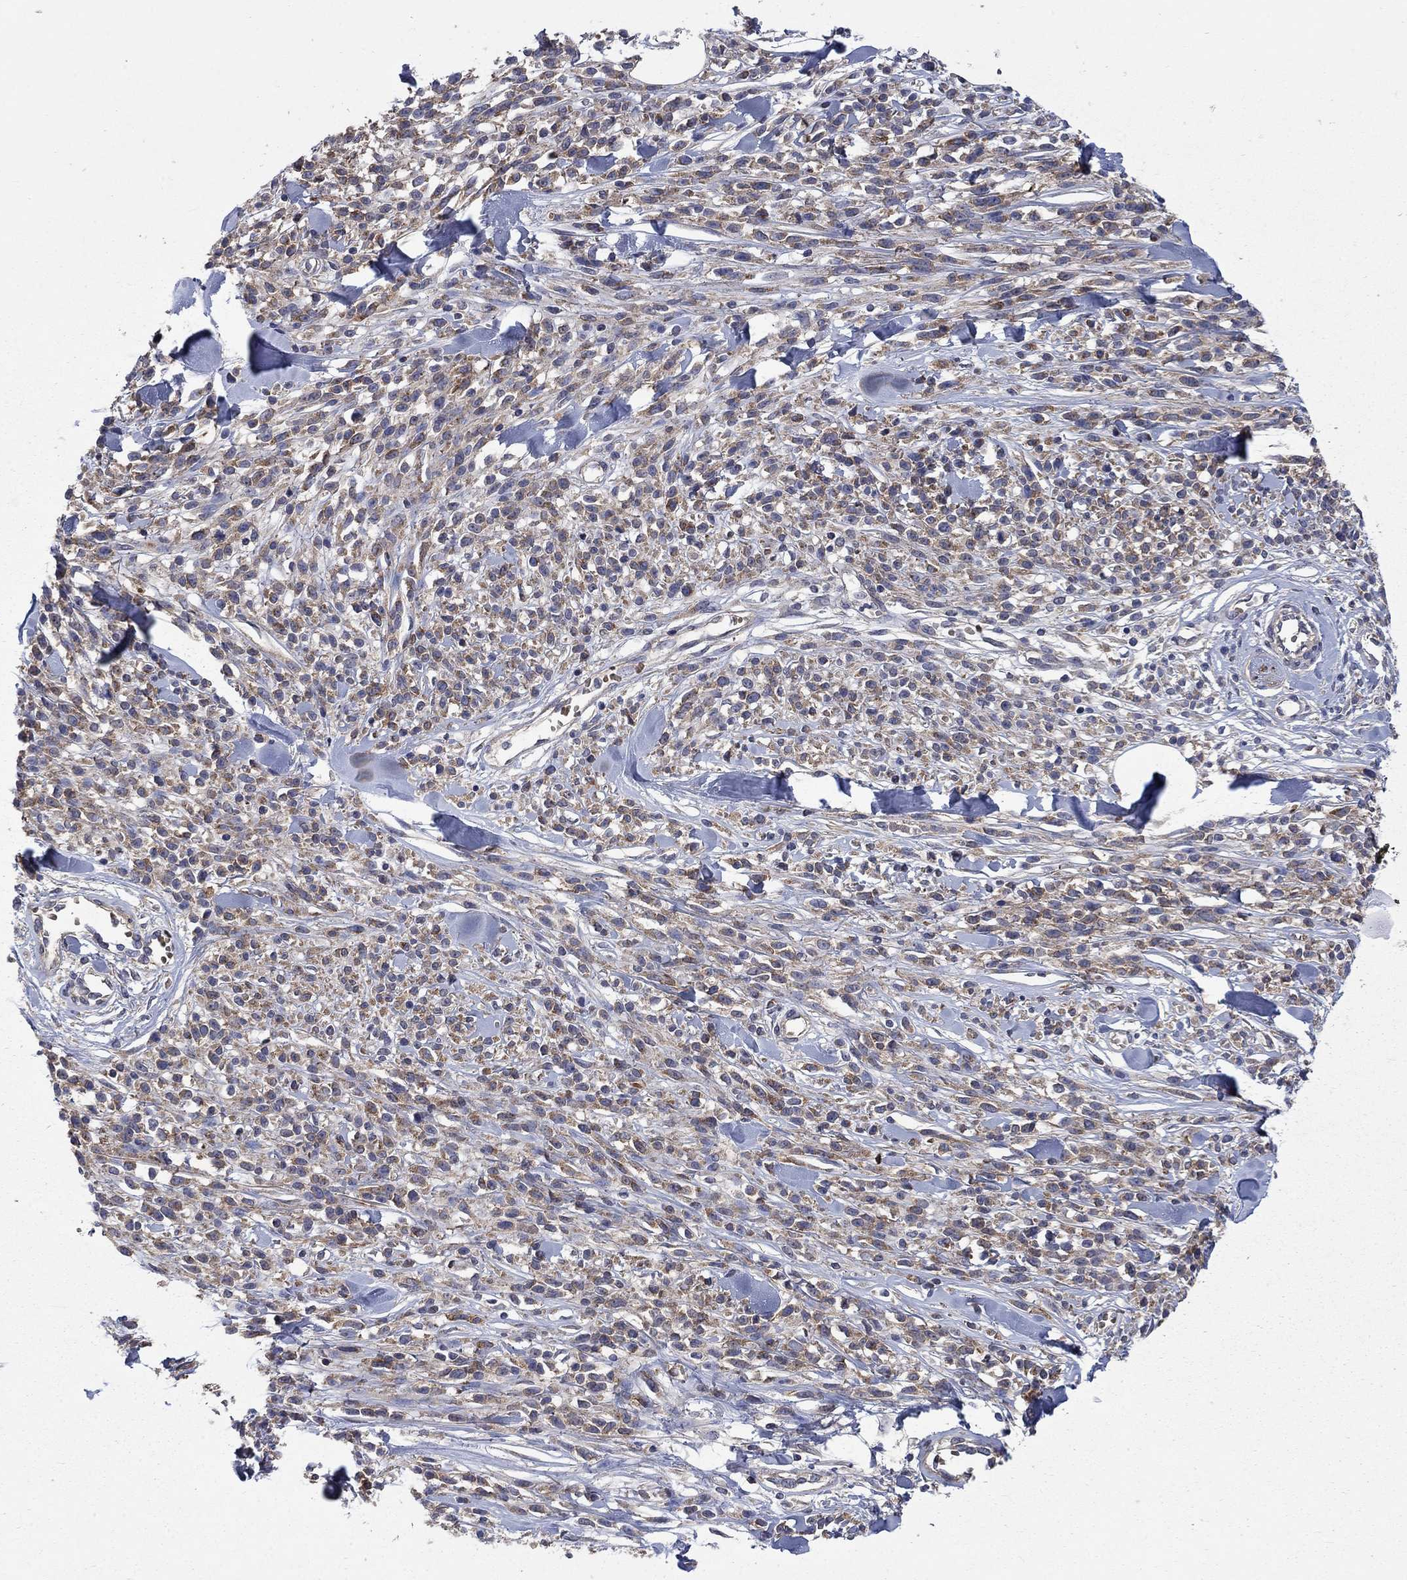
{"staining": {"intensity": "moderate", "quantity": ">75%", "location": "cytoplasmic/membranous"}, "tissue": "melanoma", "cell_type": "Tumor cells", "image_type": "cancer", "snomed": [{"axis": "morphology", "description": "Malignant melanoma, NOS"}, {"axis": "topography", "description": "Skin"}, {"axis": "topography", "description": "Skin of trunk"}], "caption": "The photomicrograph demonstrates immunohistochemical staining of melanoma. There is moderate cytoplasmic/membranous expression is appreciated in approximately >75% of tumor cells.", "gene": "HSPA12A", "patient": {"sex": "male", "age": 74}}